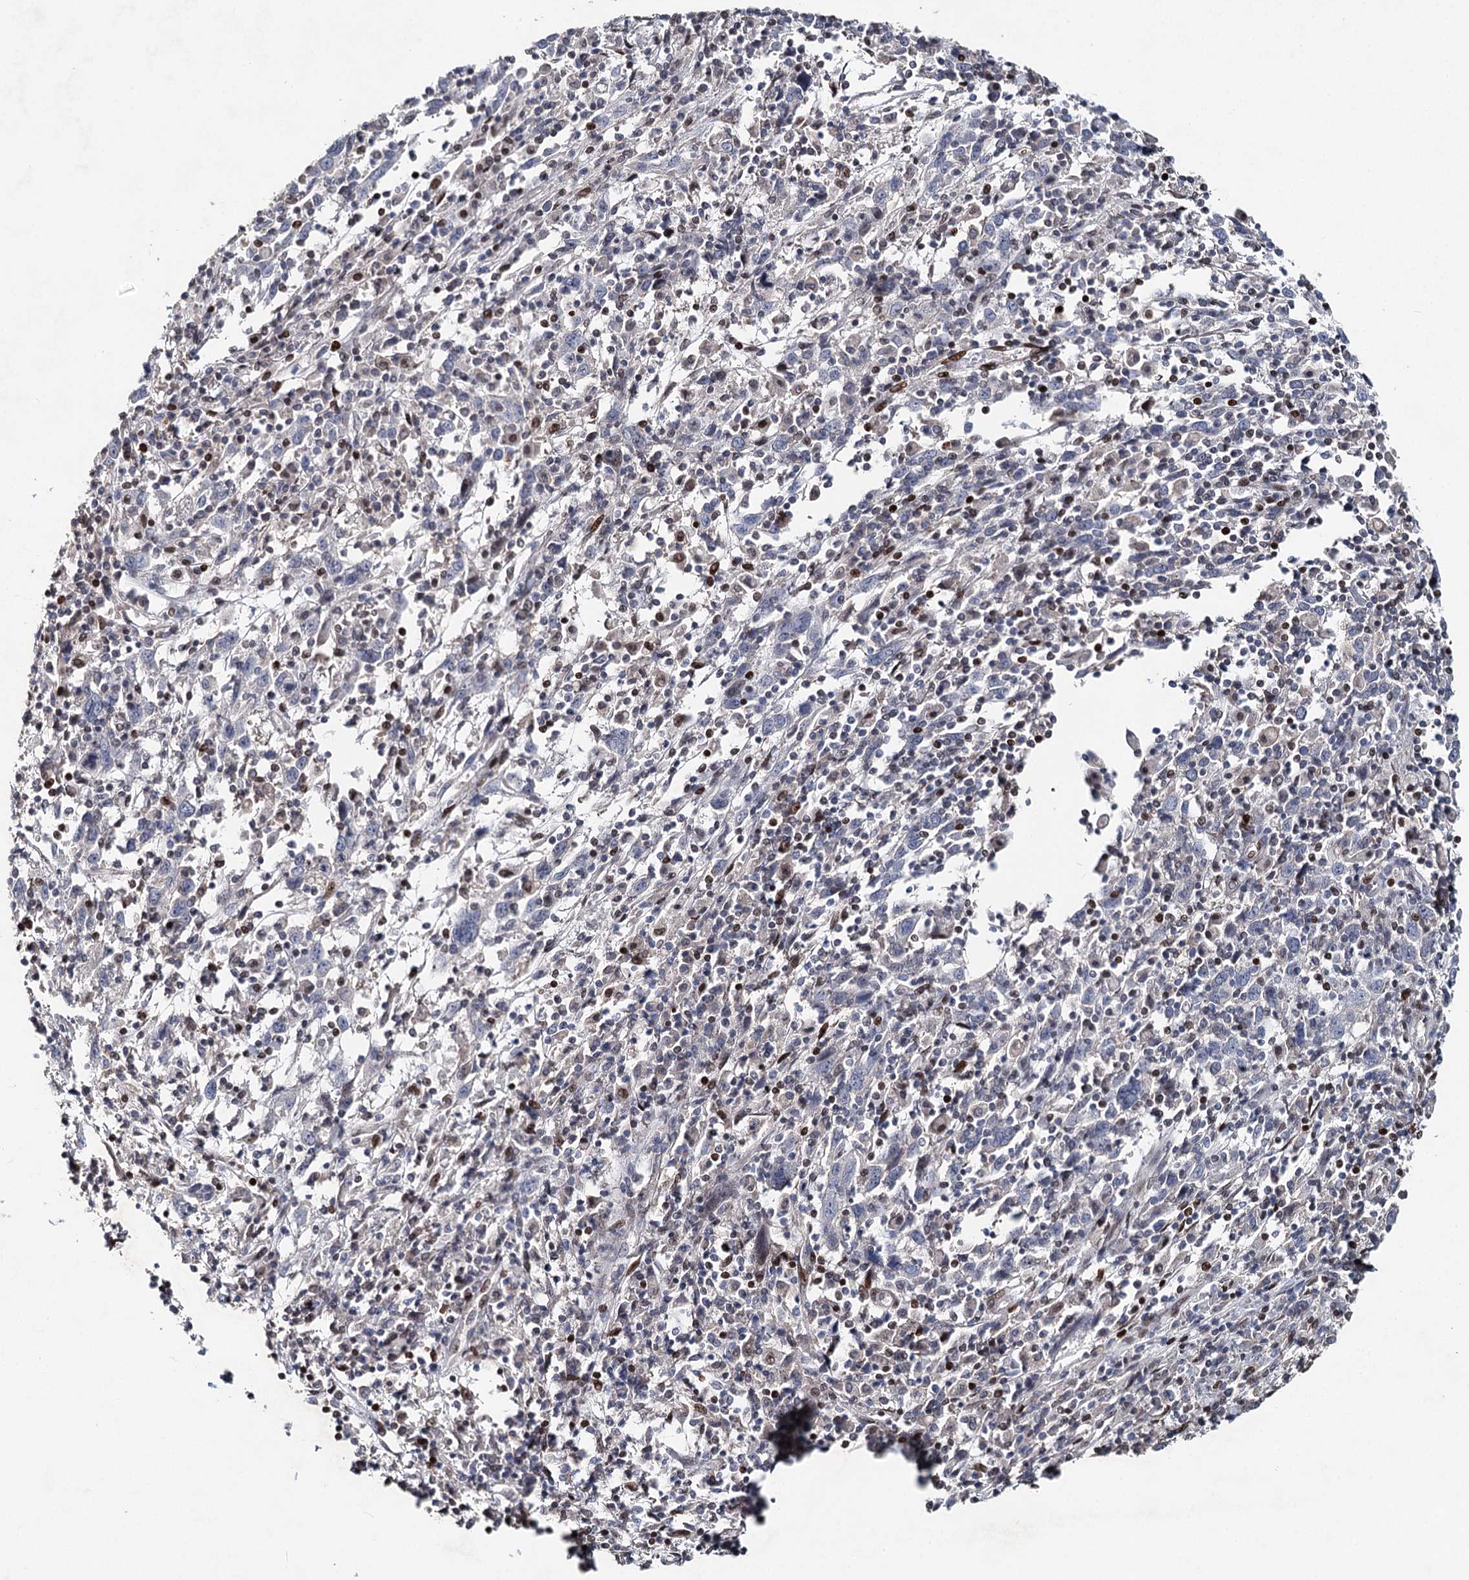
{"staining": {"intensity": "negative", "quantity": "none", "location": "none"}, "tissue": "cervical cancer", "cell_type": "Tumor cells", "image_type": "cancer", "snomed": [{"axis": "morphology", "description": "Squamous cell carcinoma, NOS"}, {"axis": "topography", "description": "Cervix"}], "caption": "Tumor cells show no significant expression in cervical cancer (squamous cell carcinoma).", "gene": "FRMD4A", "patient": {"sex": "female", "age": 46}}